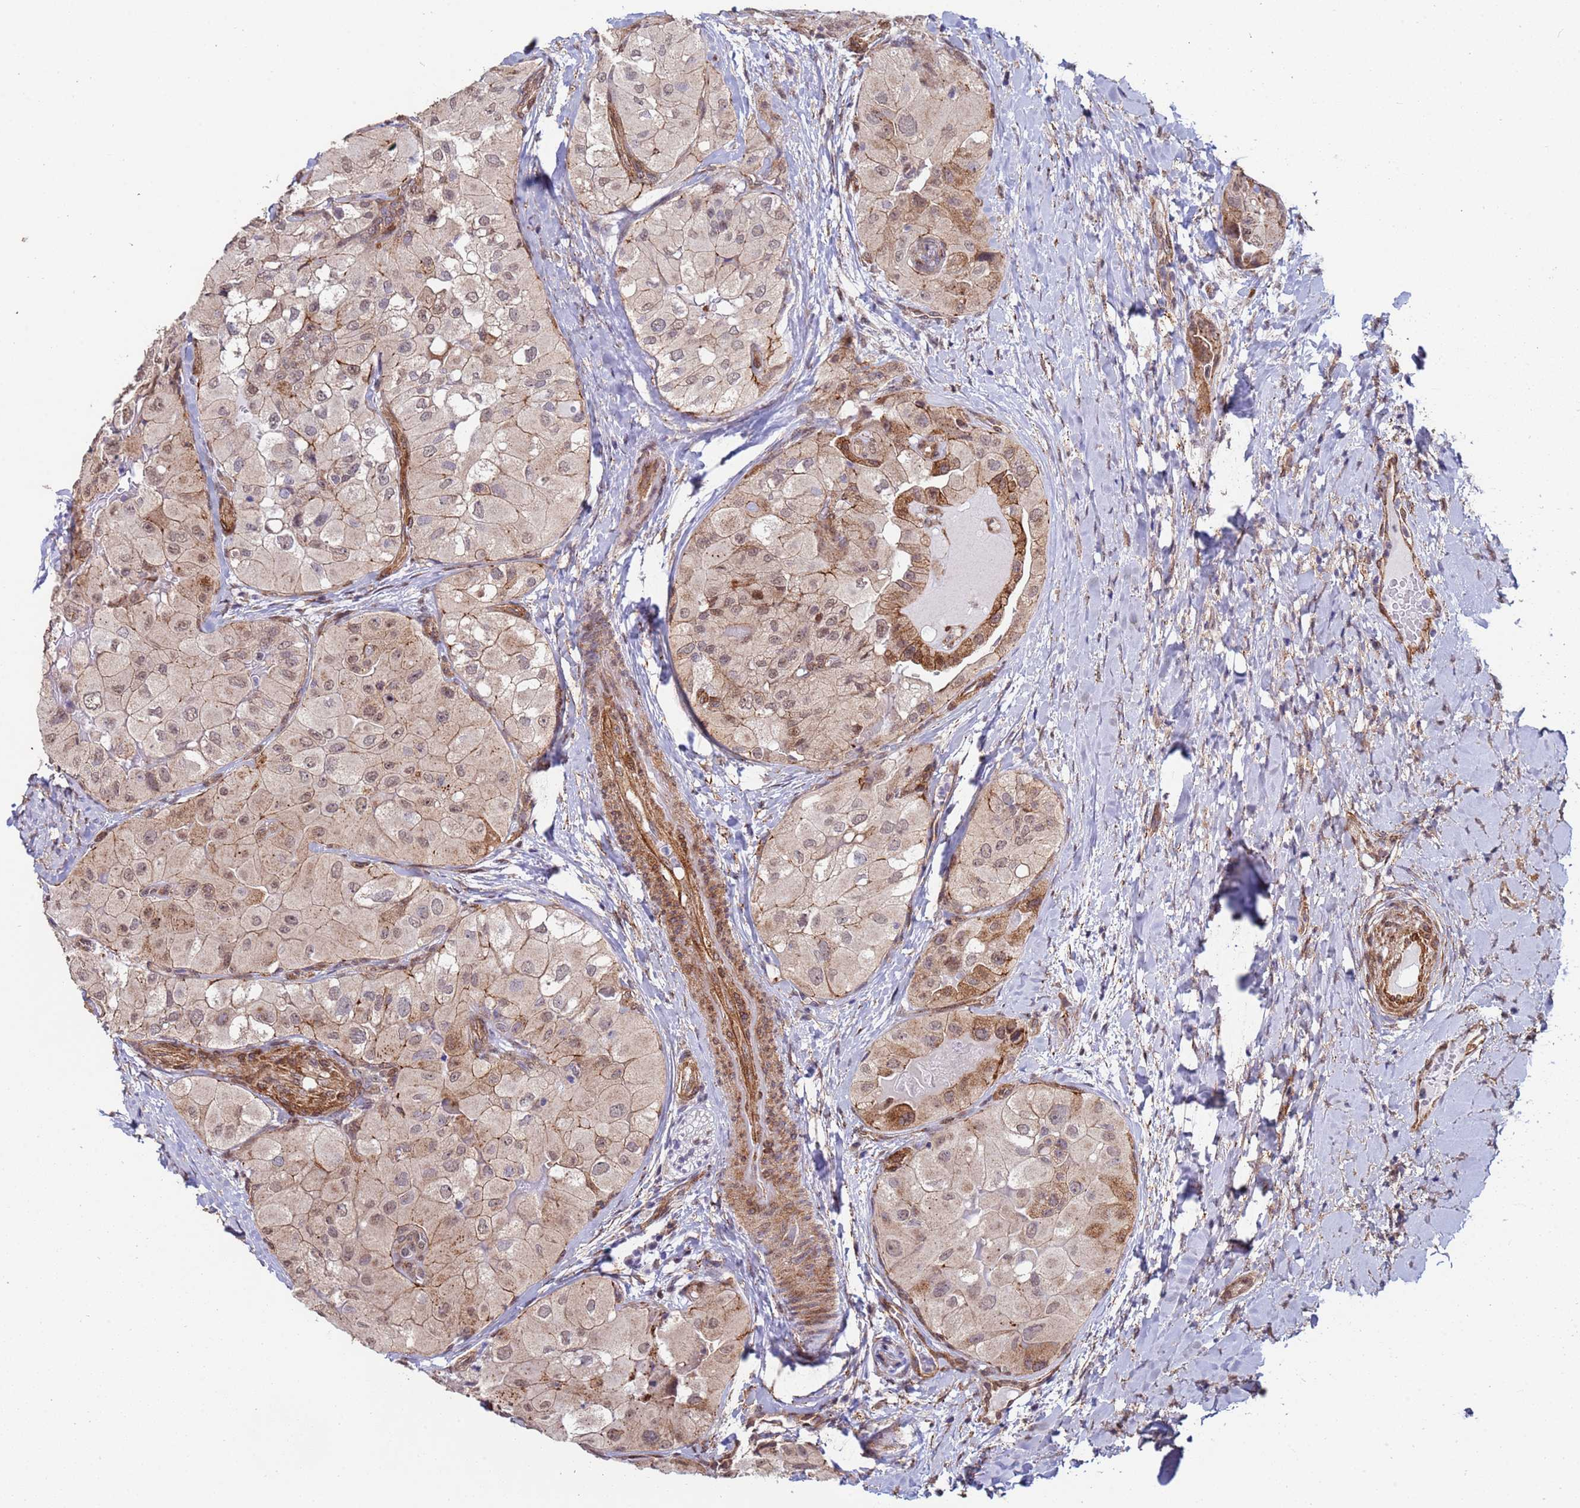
{"staining": {"intensity": "weak", "quantity": ">75%", "location": "cytoplasmic/membranous,nuclear"}, "tissue": "thyroid cancer", "cell_type": "Tumor cells", "image_type": "cancer", "snomed": [{"axis": "morphology", "description": "Normal tissue, NOS"}, {"axis": "morphology", "description": "Papillary adenocarcinoma, NOS"}, {"axis": "topography", "description": "Thyroid gland"}], "caption": "There is low levels of weak cytoplasmic/membranous and nuclear staining in tumor cells of thyroid cancer, as demonstrated by immunohistochemical staining (brown color).", "gene": "TRIP6", "patient": {"sex": "female", "age": 59}}